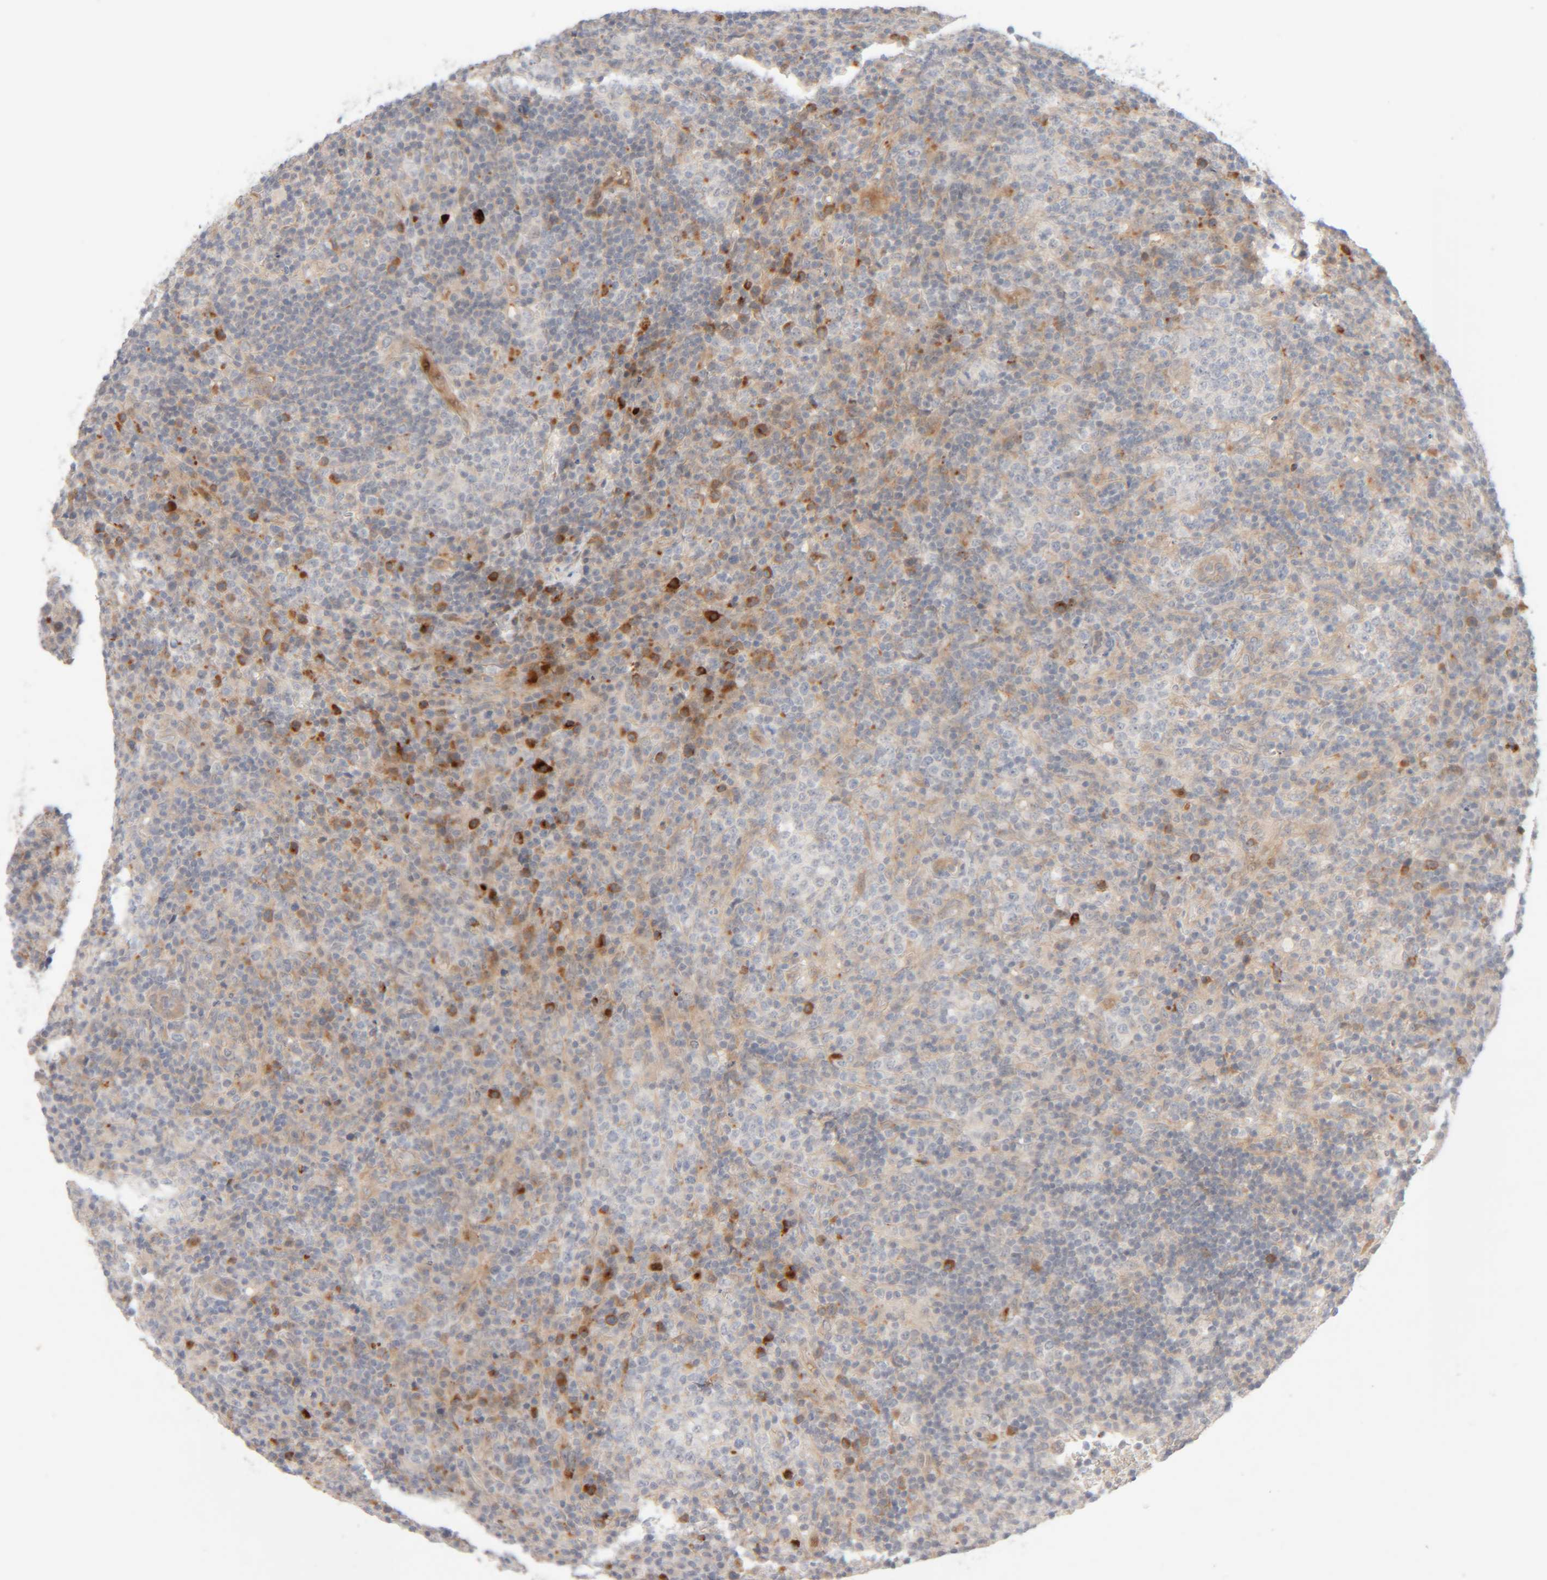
{"staining": {"intensity": "weak", "quantity": "<25%", "location": "cytoplasmic/membranous"}, "tissue": "lymphoma", "cell_type": "Tumor cells", "image_type": "cancer", "snomed": [{"axis": "morphology", "description": "Malignant lymphoma, non-Hodgkin's type, High grade"}, {"axis": "topography", "description": "Lymph node"}], "caption": "Immunohistochemistry micrograph of lymphoma stained for a protein (brown), which displays no expression in tumor cells.", "gene": "CHKA", "patient": {"sex": "female", "age": 76}}